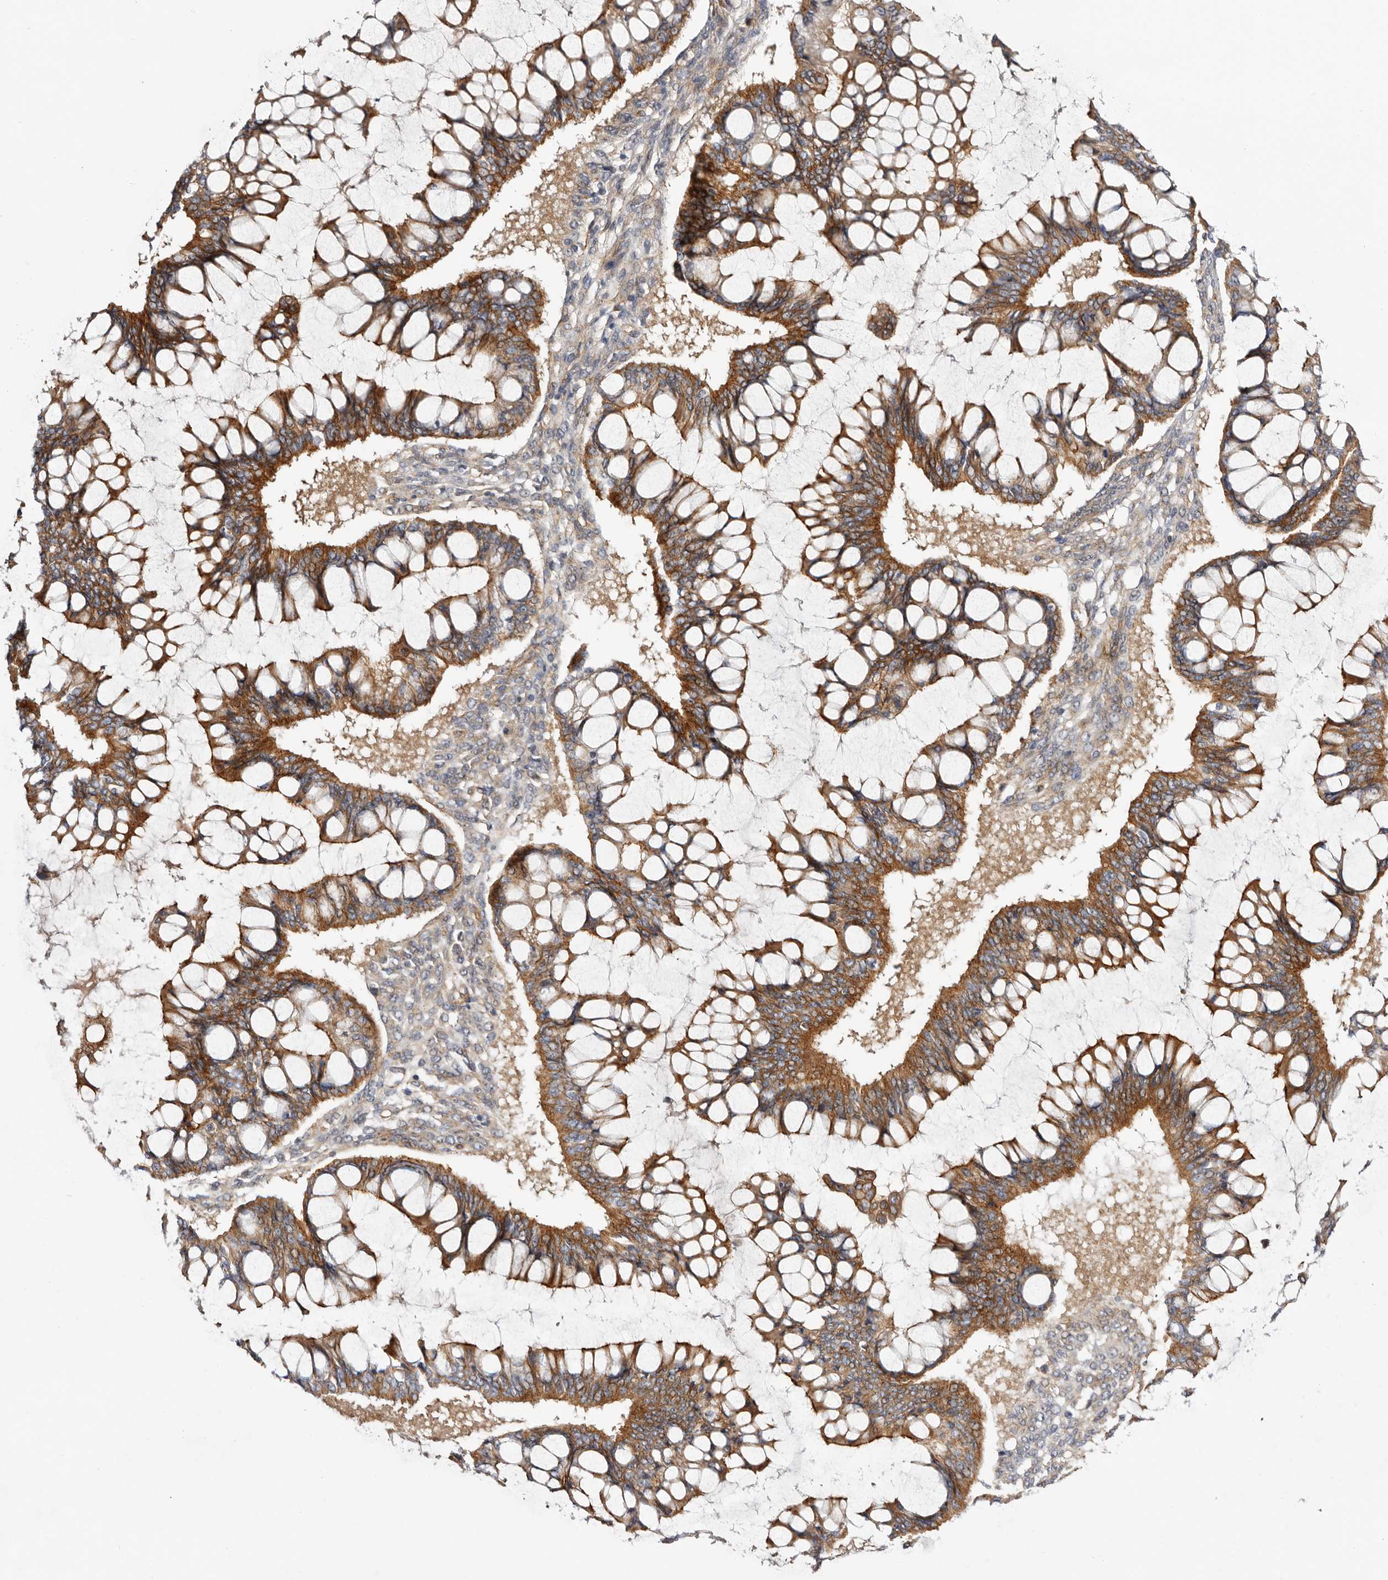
{"staining": {"intensity": "moderate", "quantity": ">75%", "location": "cytoplasmic/membranous"}, "tissue": "ovarian cancer", "cell_type": "Tumor cells", "image_type": "cancer", "snomed": [{"axis": "morphology", "description": "Cystadenocarcinoma, mucinous, NOS"}, {"axis": "topography", "description": "Ovary"}], "caption": "There is medium levels of moderate cytoplasmic/membranous expression in tumor cells of mucinous cystadenocarcinoma (ovarian), as demonstrated by immunohistochemical staining (brown color).", "gene": "PANK4", "patient": {"sex": "female", "age": 73}}